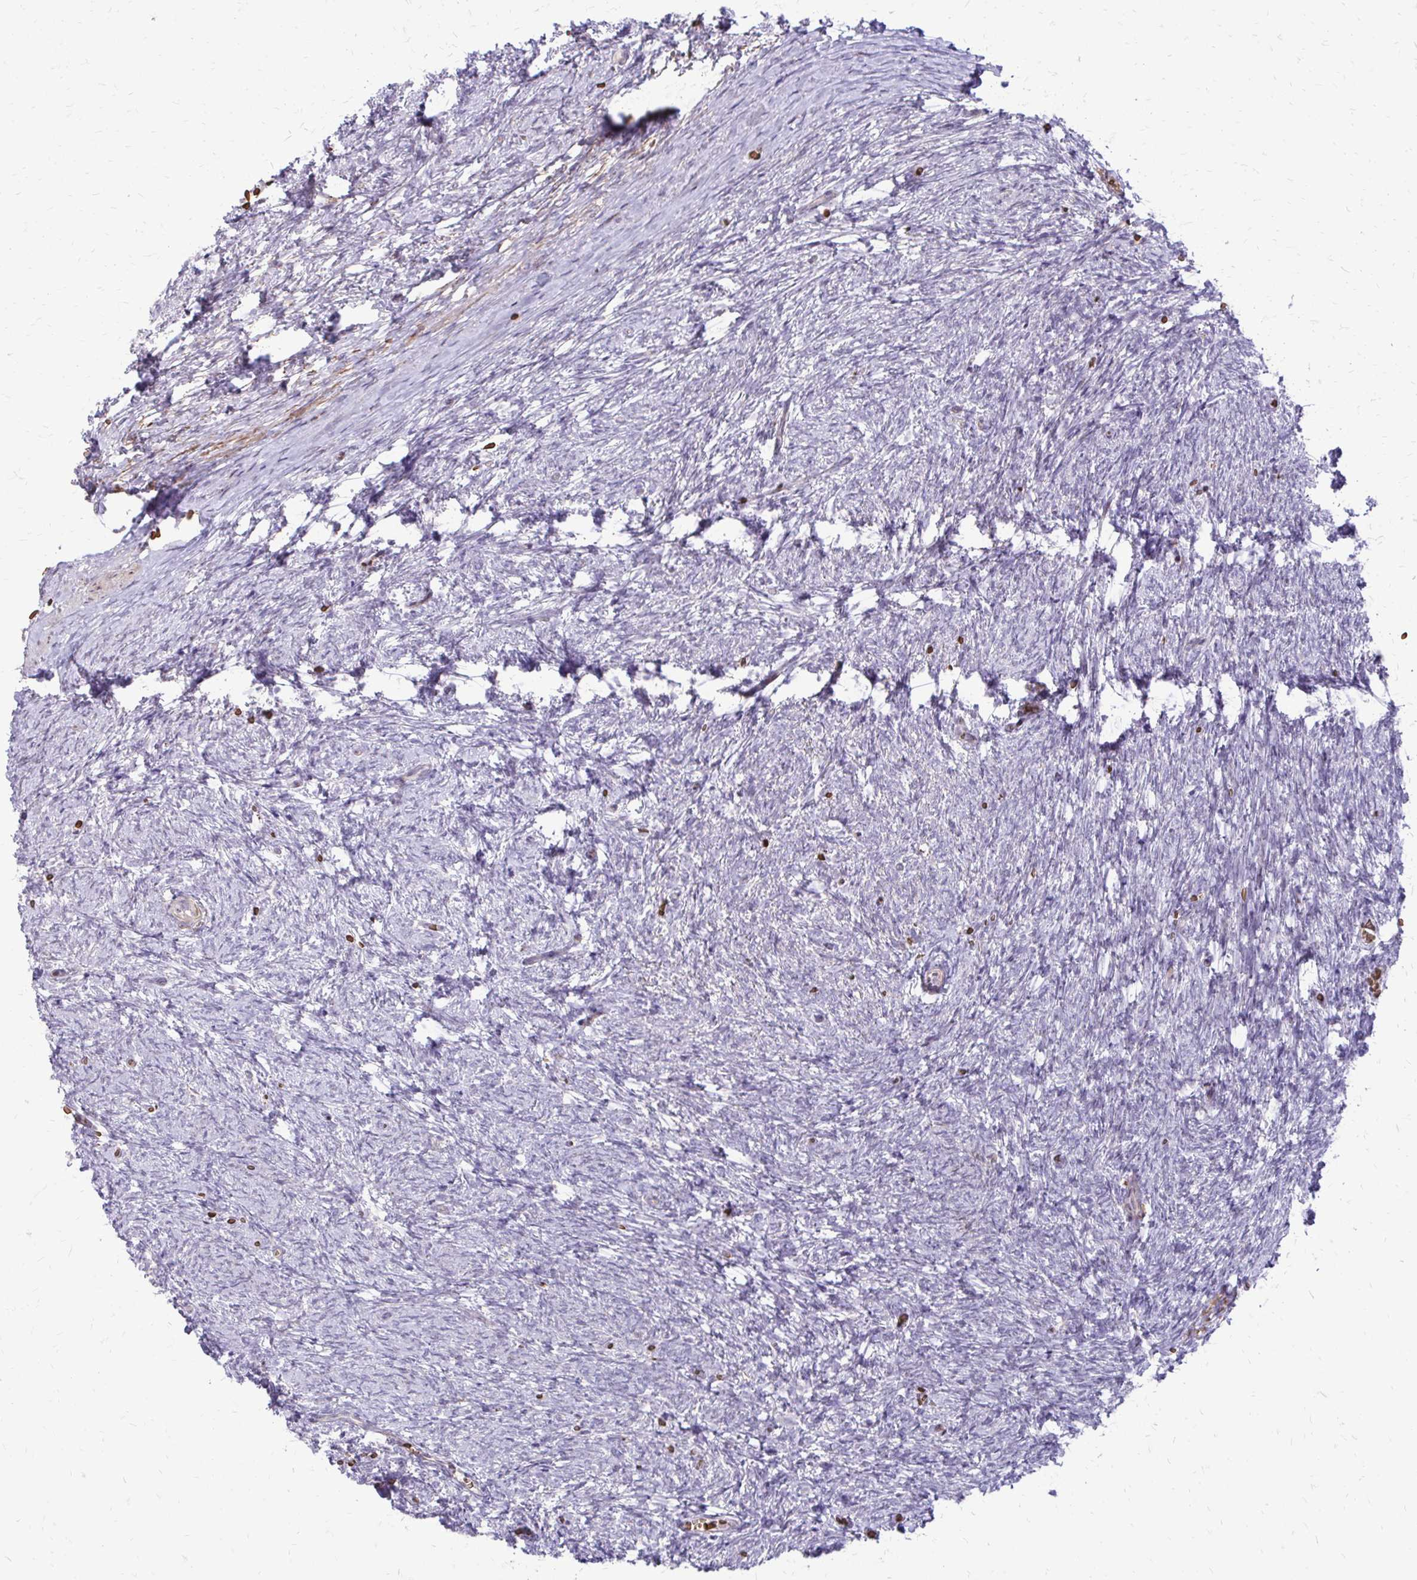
{"staining": {"intensity": "negative", "quantity": "none", "location": "none"}, "tissue": "ovary", "cell_type": "Follicle cells", "image_type": "normal", "snomed": [{"axis": "morphology", "description": "Normal tissue, NOS"}, {"axis": "topography", "description": "Ovary"}], "caption": "Immunohistochemistry (IHC) photomicrograph of normal human ovary stained for a protein (brown), which demonstrates no staining in follicle cells.", "gene": "FUNDC2", "patient": {"sex": "female", "age": 41}}